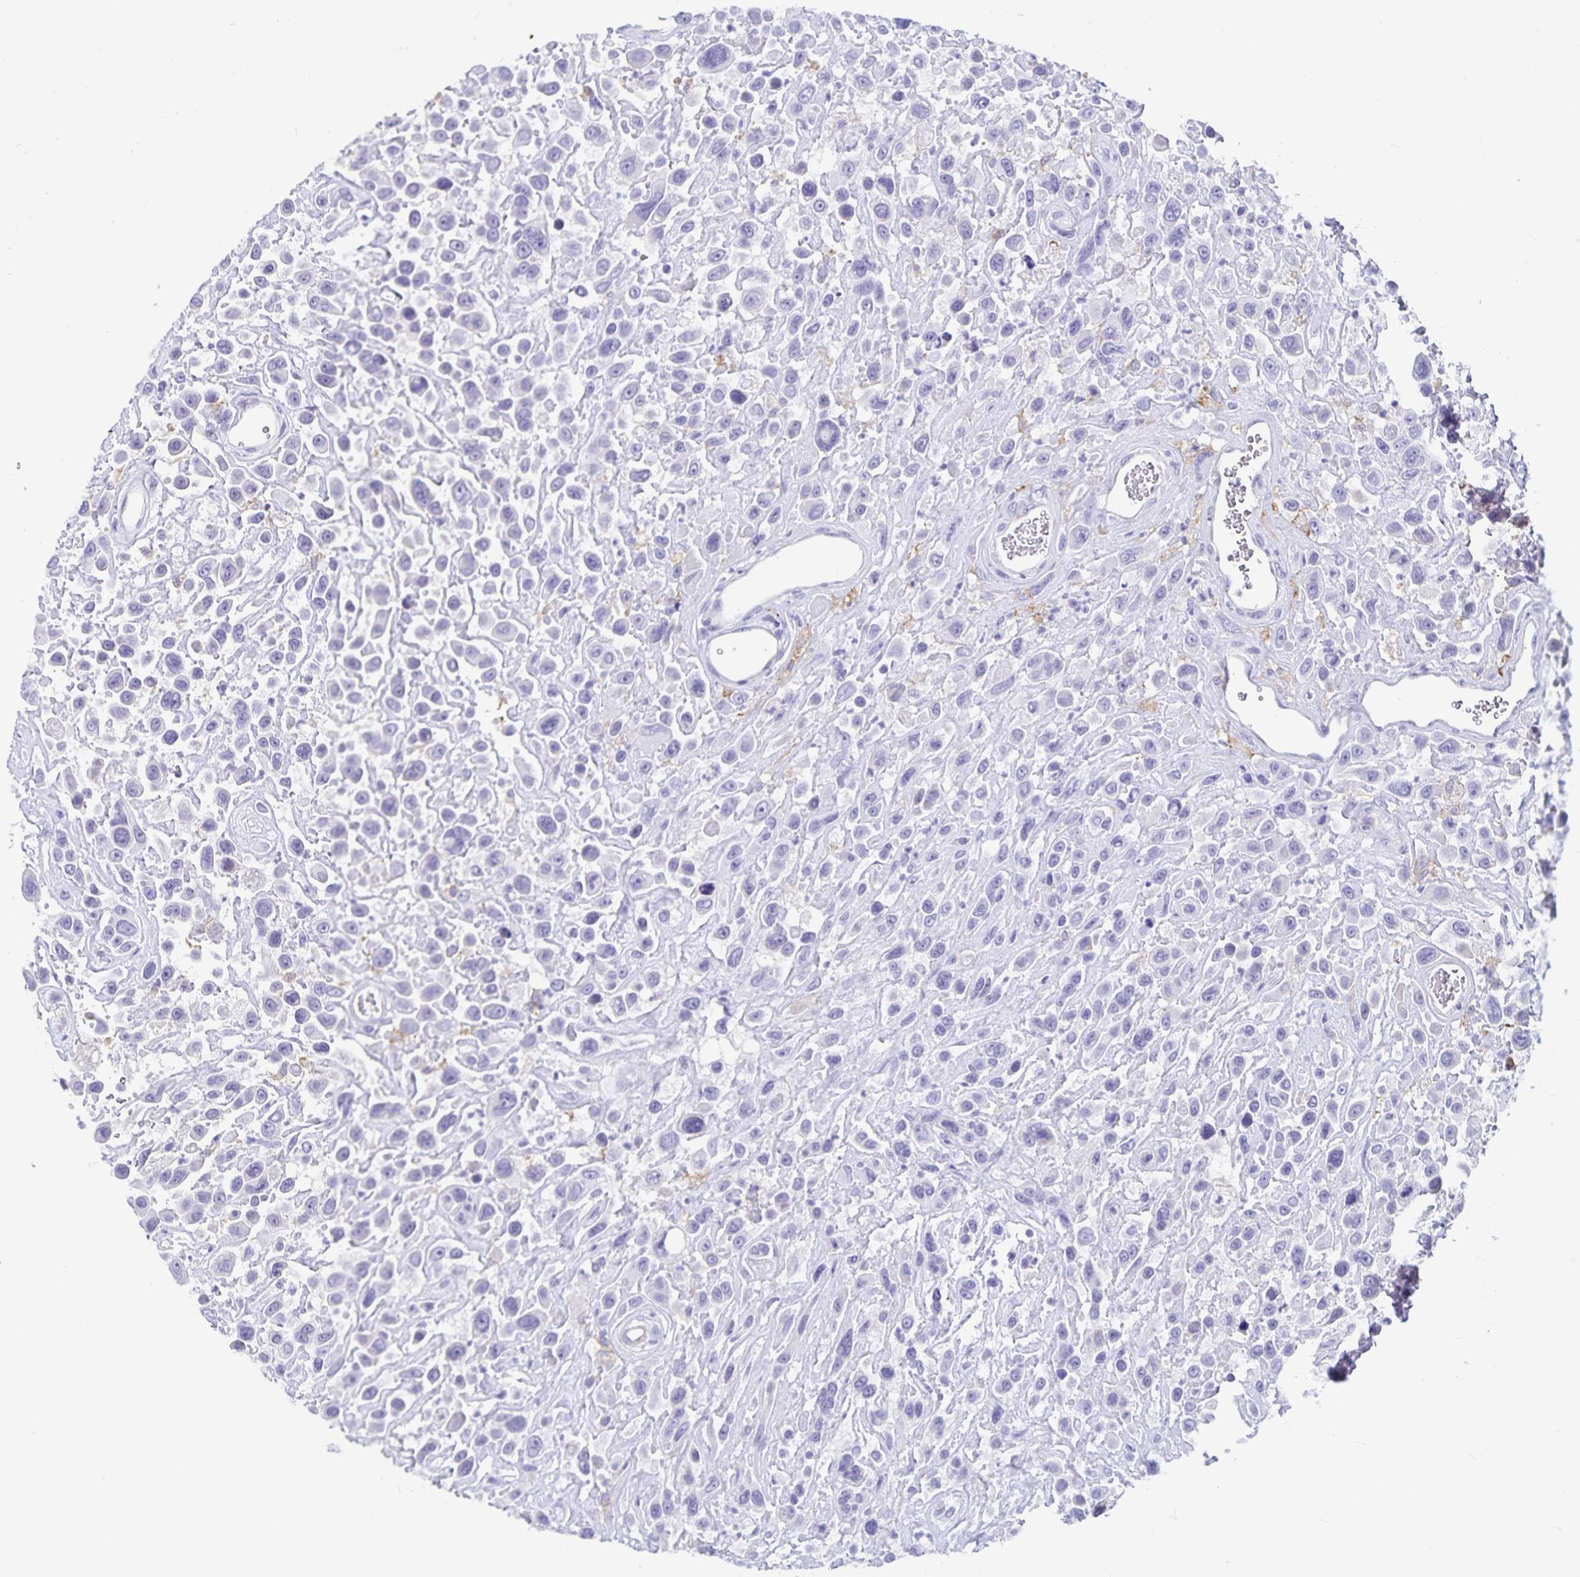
{"staining": {"intensity": "negative", "quantity": "none", "location": "none"}, "tissue": "urothelial cancer", "cell_type": "Tumor cells", "image_type": "cancer", "snomed": [{"axis": "morphology", "description": "Urothelial carcinoma, High grade"}, {"axis": "topography", "description": "Urinary bladder"}], "caption": "Immunohistochemistry (IHC) photomicrograph of urothelial cancer stained for a protein (brown), which shows no staining in tumor cells.", "gene": "PLAC1", "patient": {"sex": "male", "age": 53}}